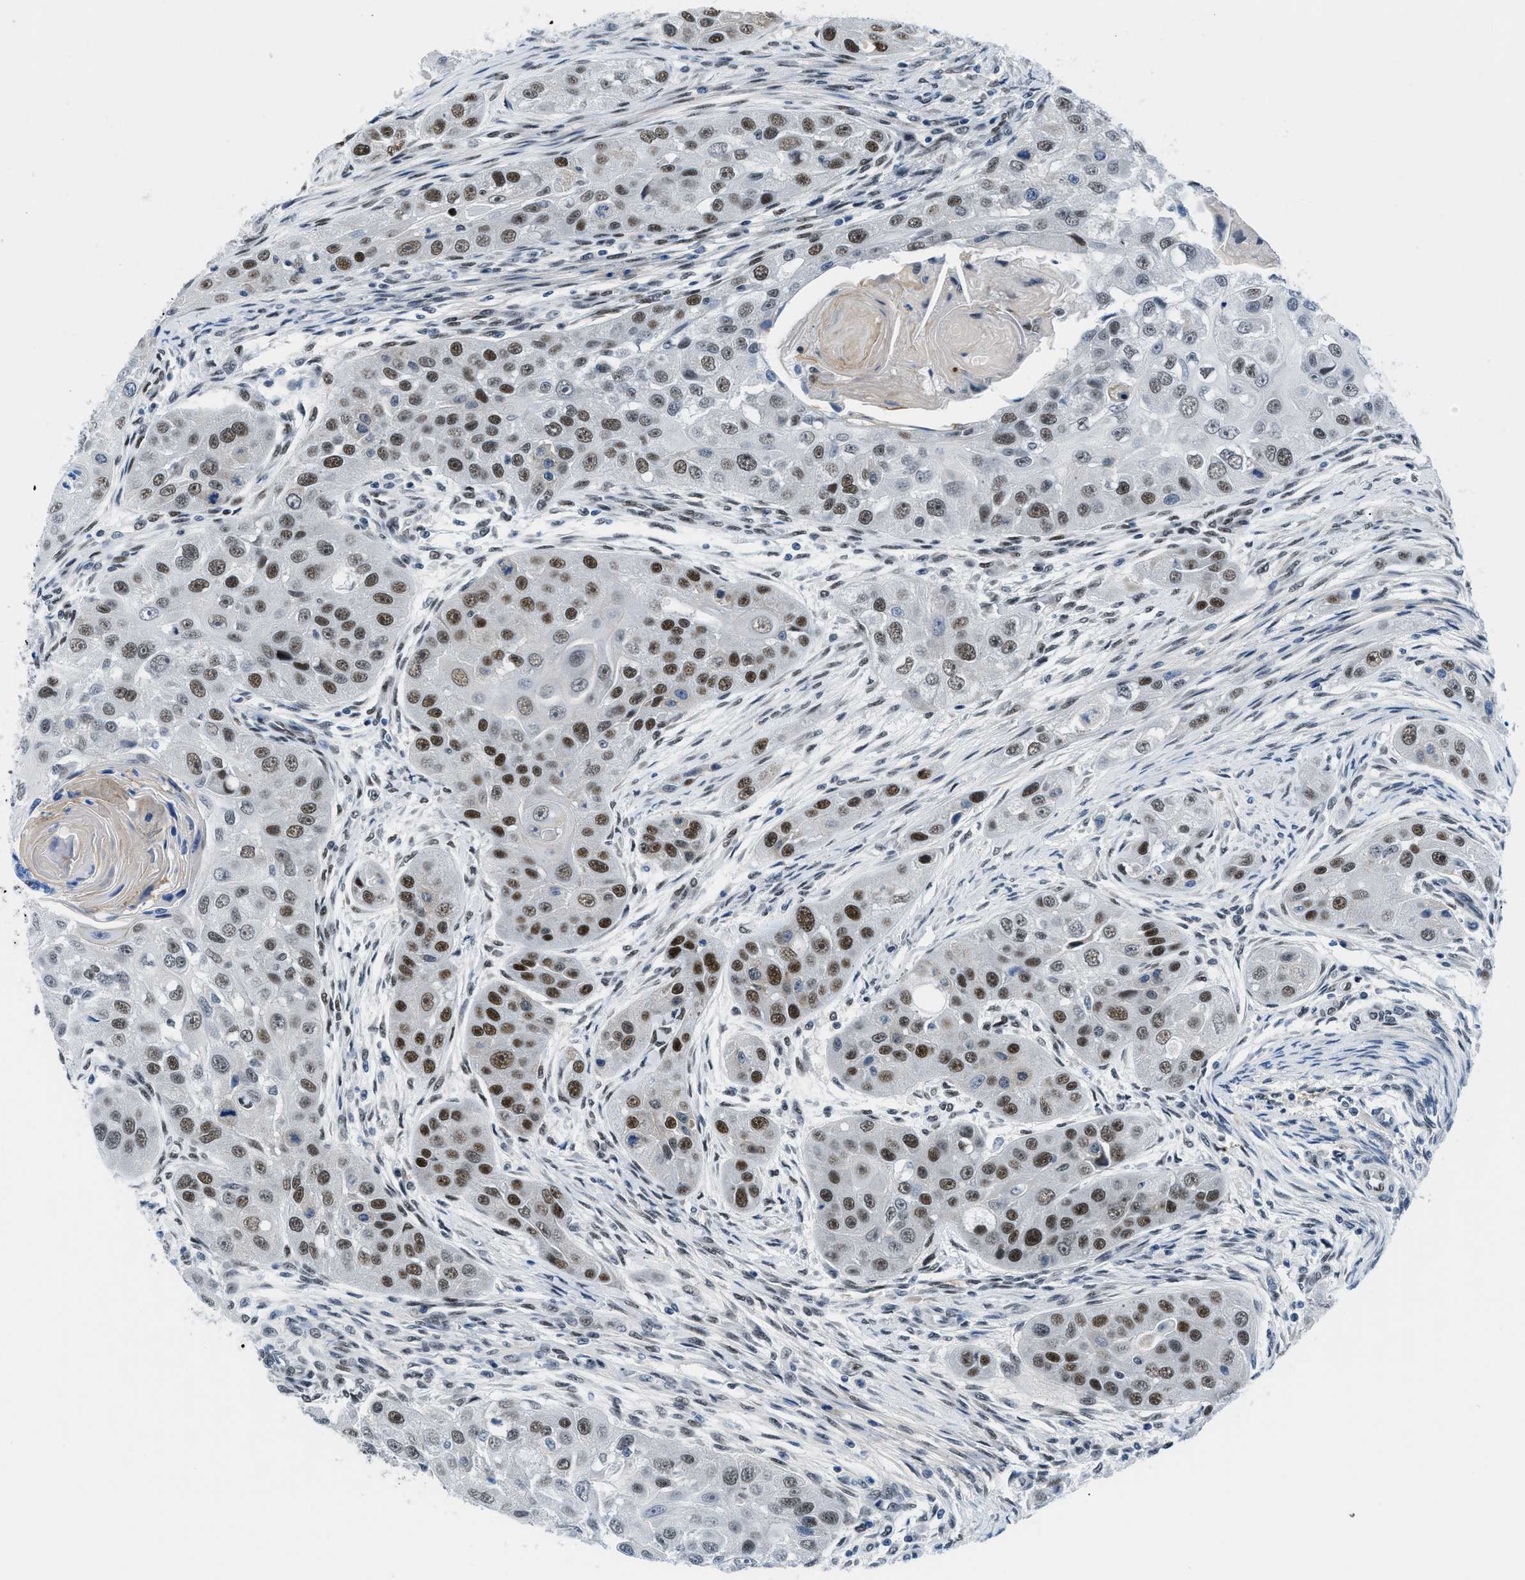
{"staining": {"intensity": "strong", "quantity": "25%-75%", "location": "nuclear"}, "tissue": "head and neck cancer", "cell_type": "Tumor cells", "image_type": "cancer", "snomed": [{"axis": "morphology", "description": "Normal tissue, NOS"}, {"axis": "morphology", "description": "Squamous cell carcinoma, NOS"}, {"axis": "topography", "description": "Skeletal muscle"}, {"axis": "topography", "description": "Head-Neck"}], "caption": "Head and neck cancer stained with DAB (3,3'-diaminobenzidine) IHC shows high levels of strong nuclear staining in approximately 25%-75% of tumor cells. The protein of interest is shown in brown color, while the nuclei are stained blue.", "gene": "SMARCAD1", "patient": {"sex": "male", "age": 51}}